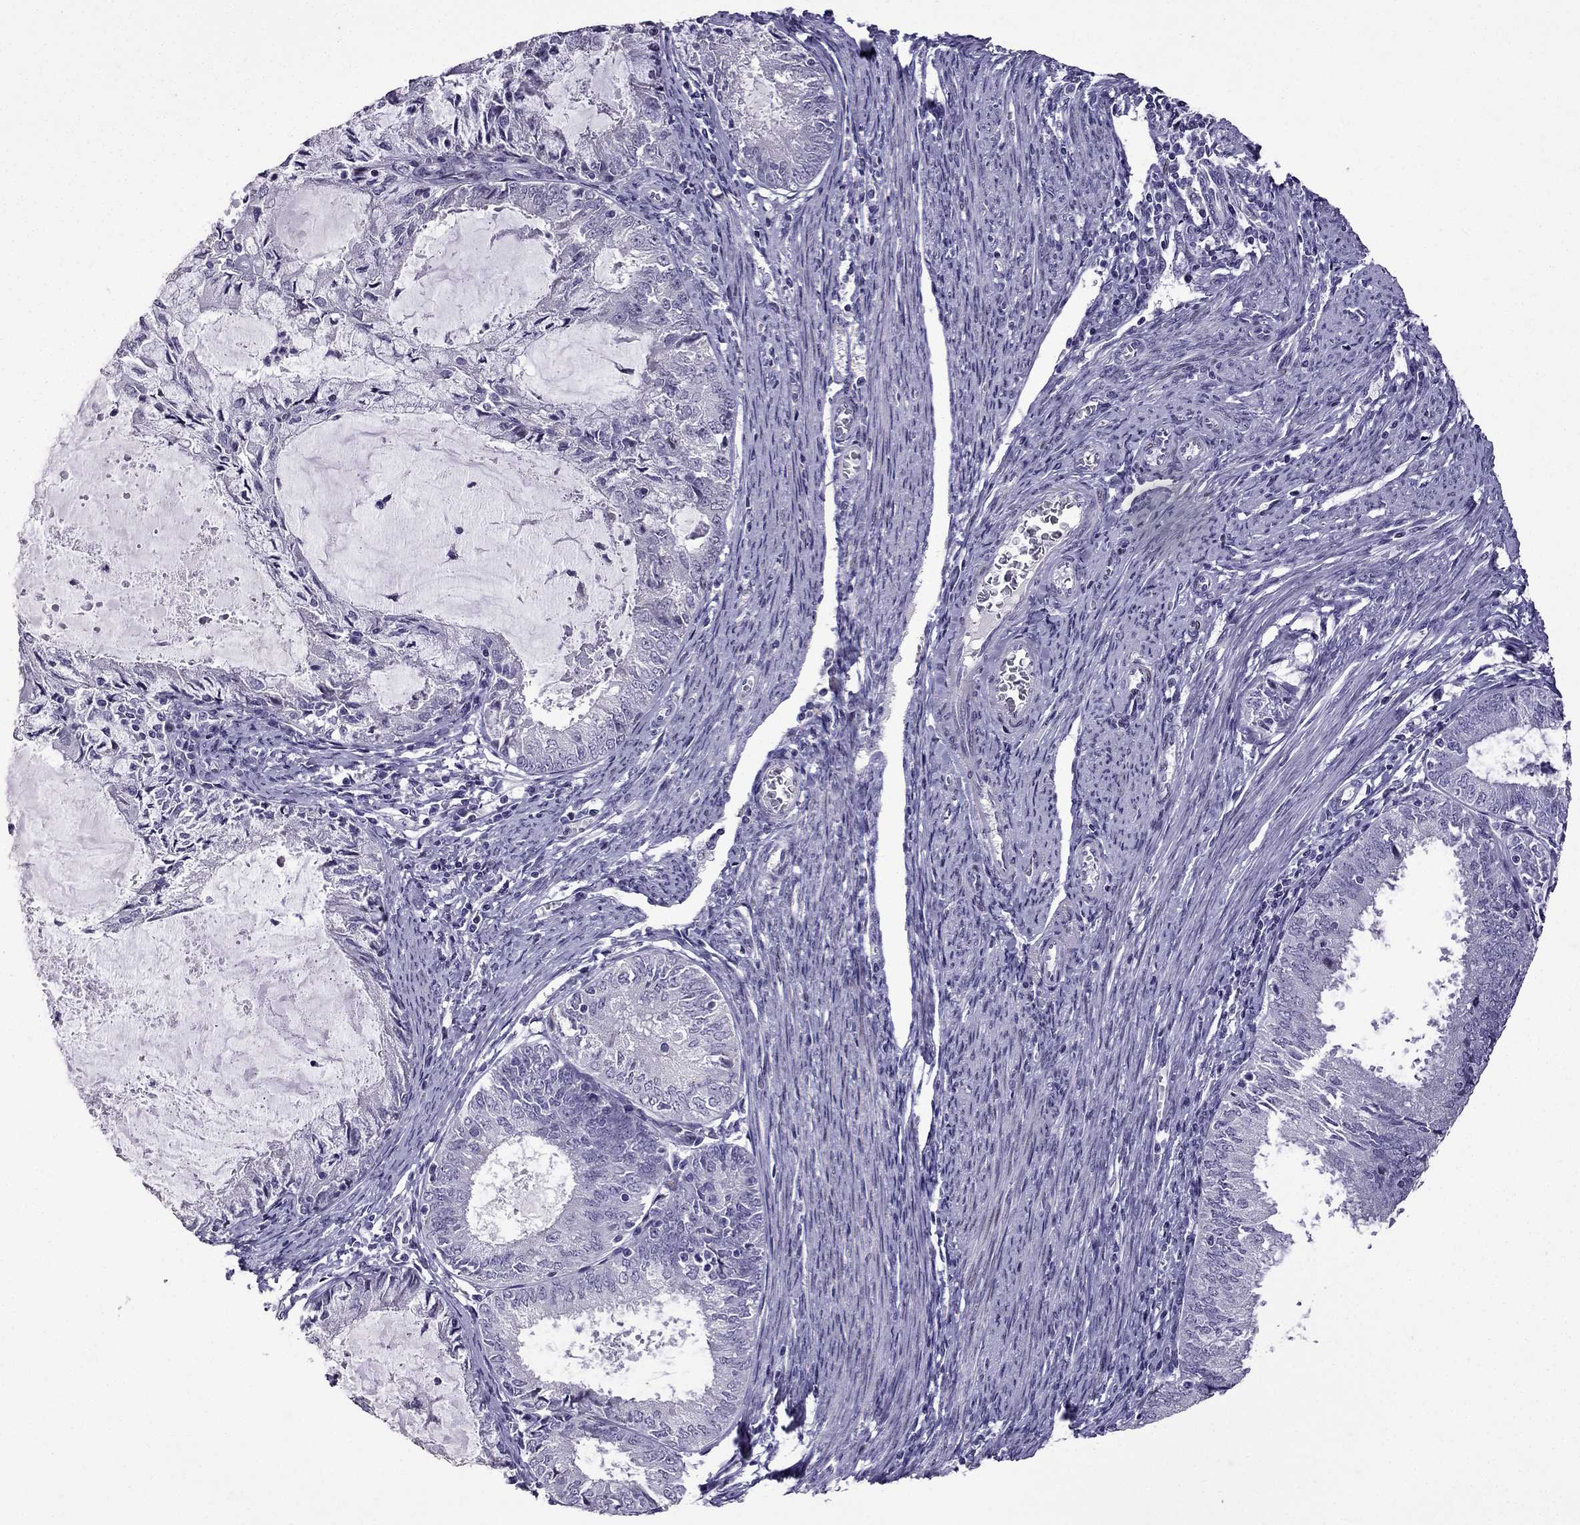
{"staining": {"intensity": "negative", "quantity": "none", "location": "none"}, "tissue": "endometrial cancer", "cell_type": "Tumor cells", "image_type": "cancer", "snomed": [{"axis": "morphology", "description": "Adenocarcinoma, NOS"}, {"axis": "topography", "description": "Endometrium"}], "caption": "Tumor cells show no significant positivity in endometrial cancer (adenocarcinoma). The staining is performed using DAB (3,3'-diaminobenzidine) brown chromogen with nuclei counter-stained in using hematoxylin.", "gene": "TTN", "patient": {"sex": "female", "age": 57}}